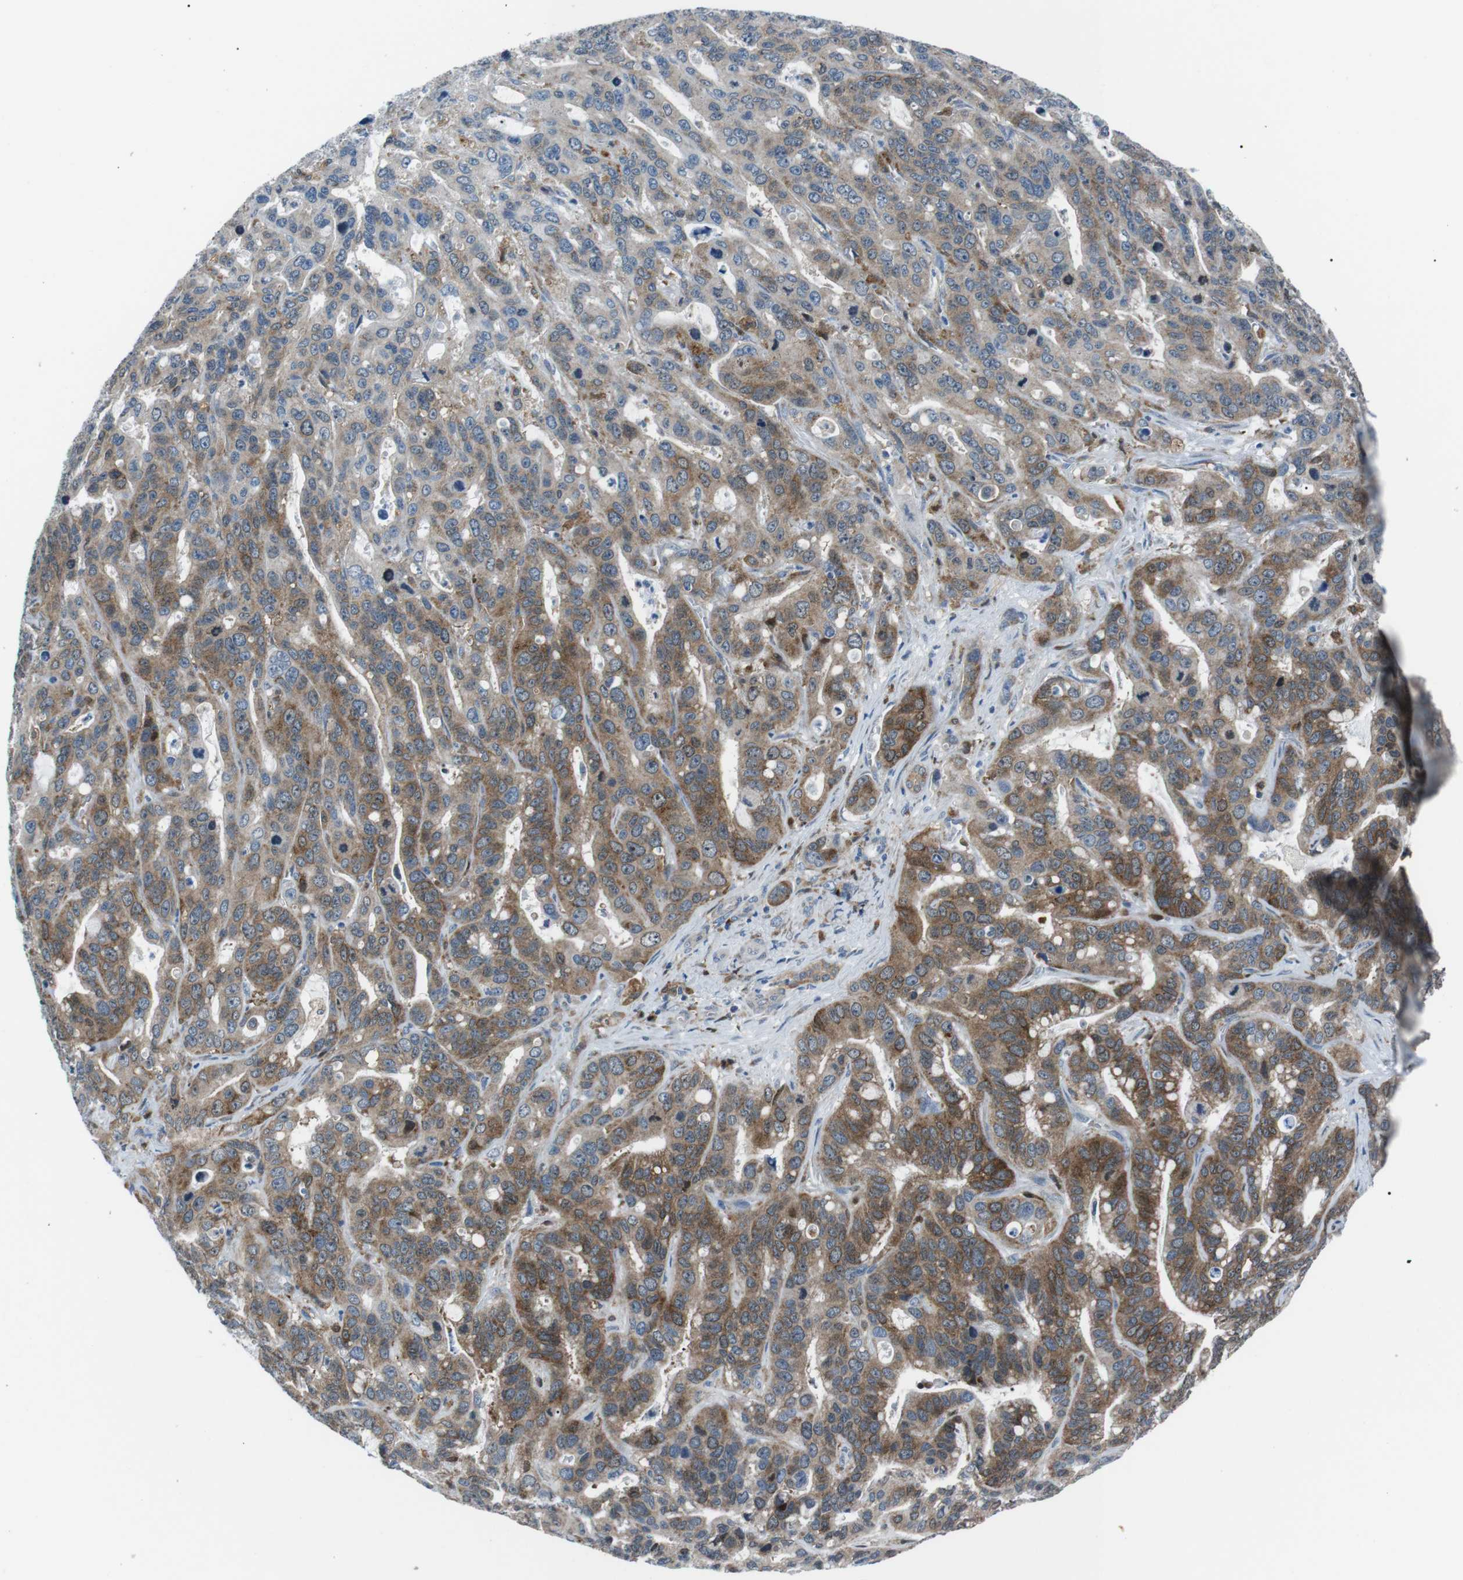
{"staining": {"intensity": "moderate", "quantity": ">75%", "location": "cytoplasmic/membranous"}, "tissue": "liver cancer", "cell_type": "Tumor cells", "image_type": "cancer", "snomed": [{"axis": "morphology", "description": "Cholangiocarcinoma"}, {"axis": "topography", "description": "Liver"}], "caption": "Protein expression analysis of human liver cancer reveals moderate cytoplasmic/membranous positivity in about >75% of tumor cells.", "gene": "BLNK", "patient": {"sex": "female", "age": 65}}